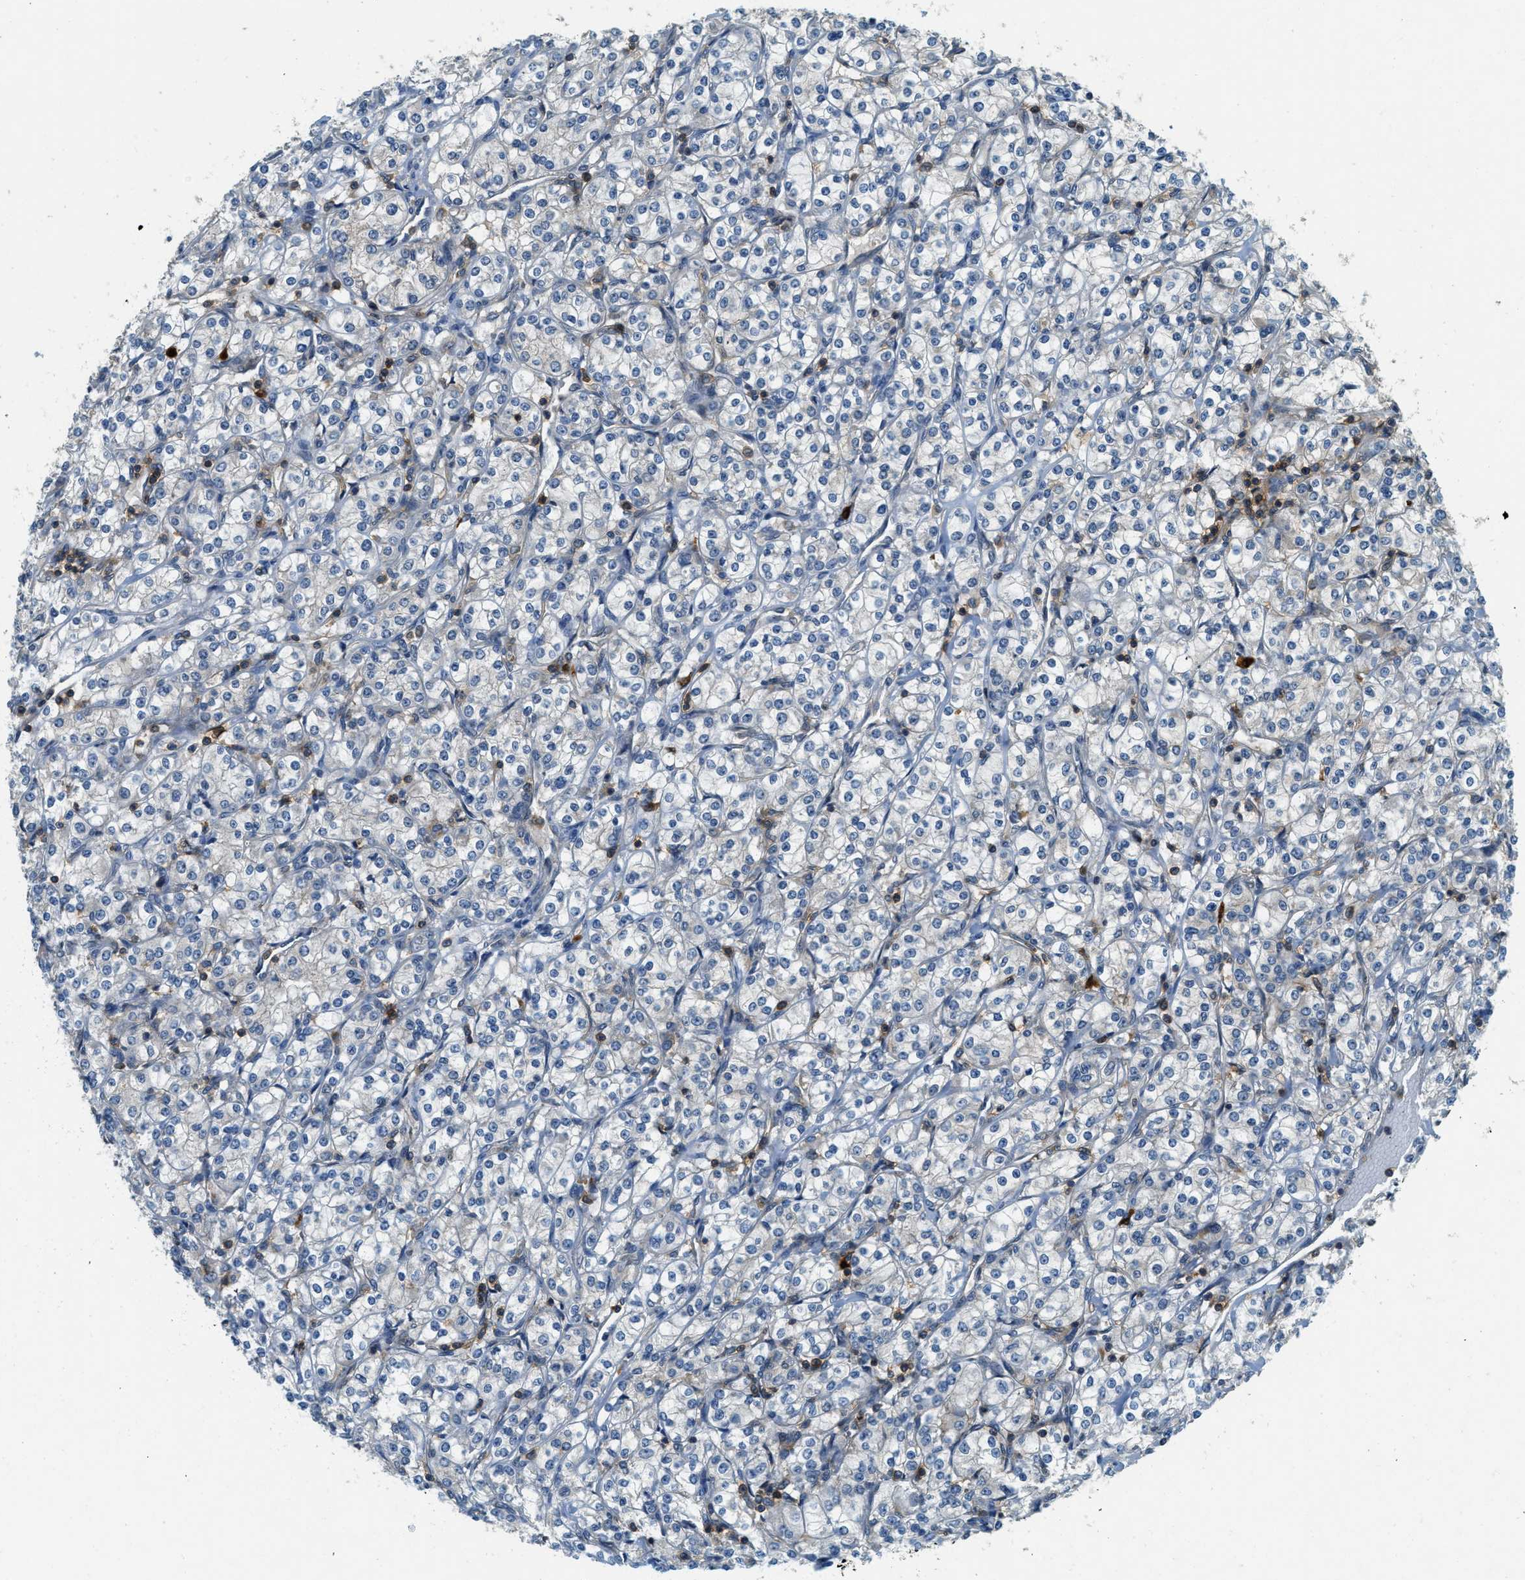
{"staining": {"intensity": "negative", "quantity": "none", "location": "none"}, "tissue": "renal cancer", "cell_type": "Tumor cells", "image_type": "cancer", "snomed": [{"axis": "morphology", "description": "Adenocarcinoma, NOS"}, {"axis": "topography", "description": "Kidney"}], "caption": "Immunohistochemistry image of neoplastic tissue: human renal cancer stained with DAB (3,3'-diaminobenzidine) shows no significant protein staining in tumor cells.", "gene": "GMPPB", "patient": {"sex": "male", "age": 77}}